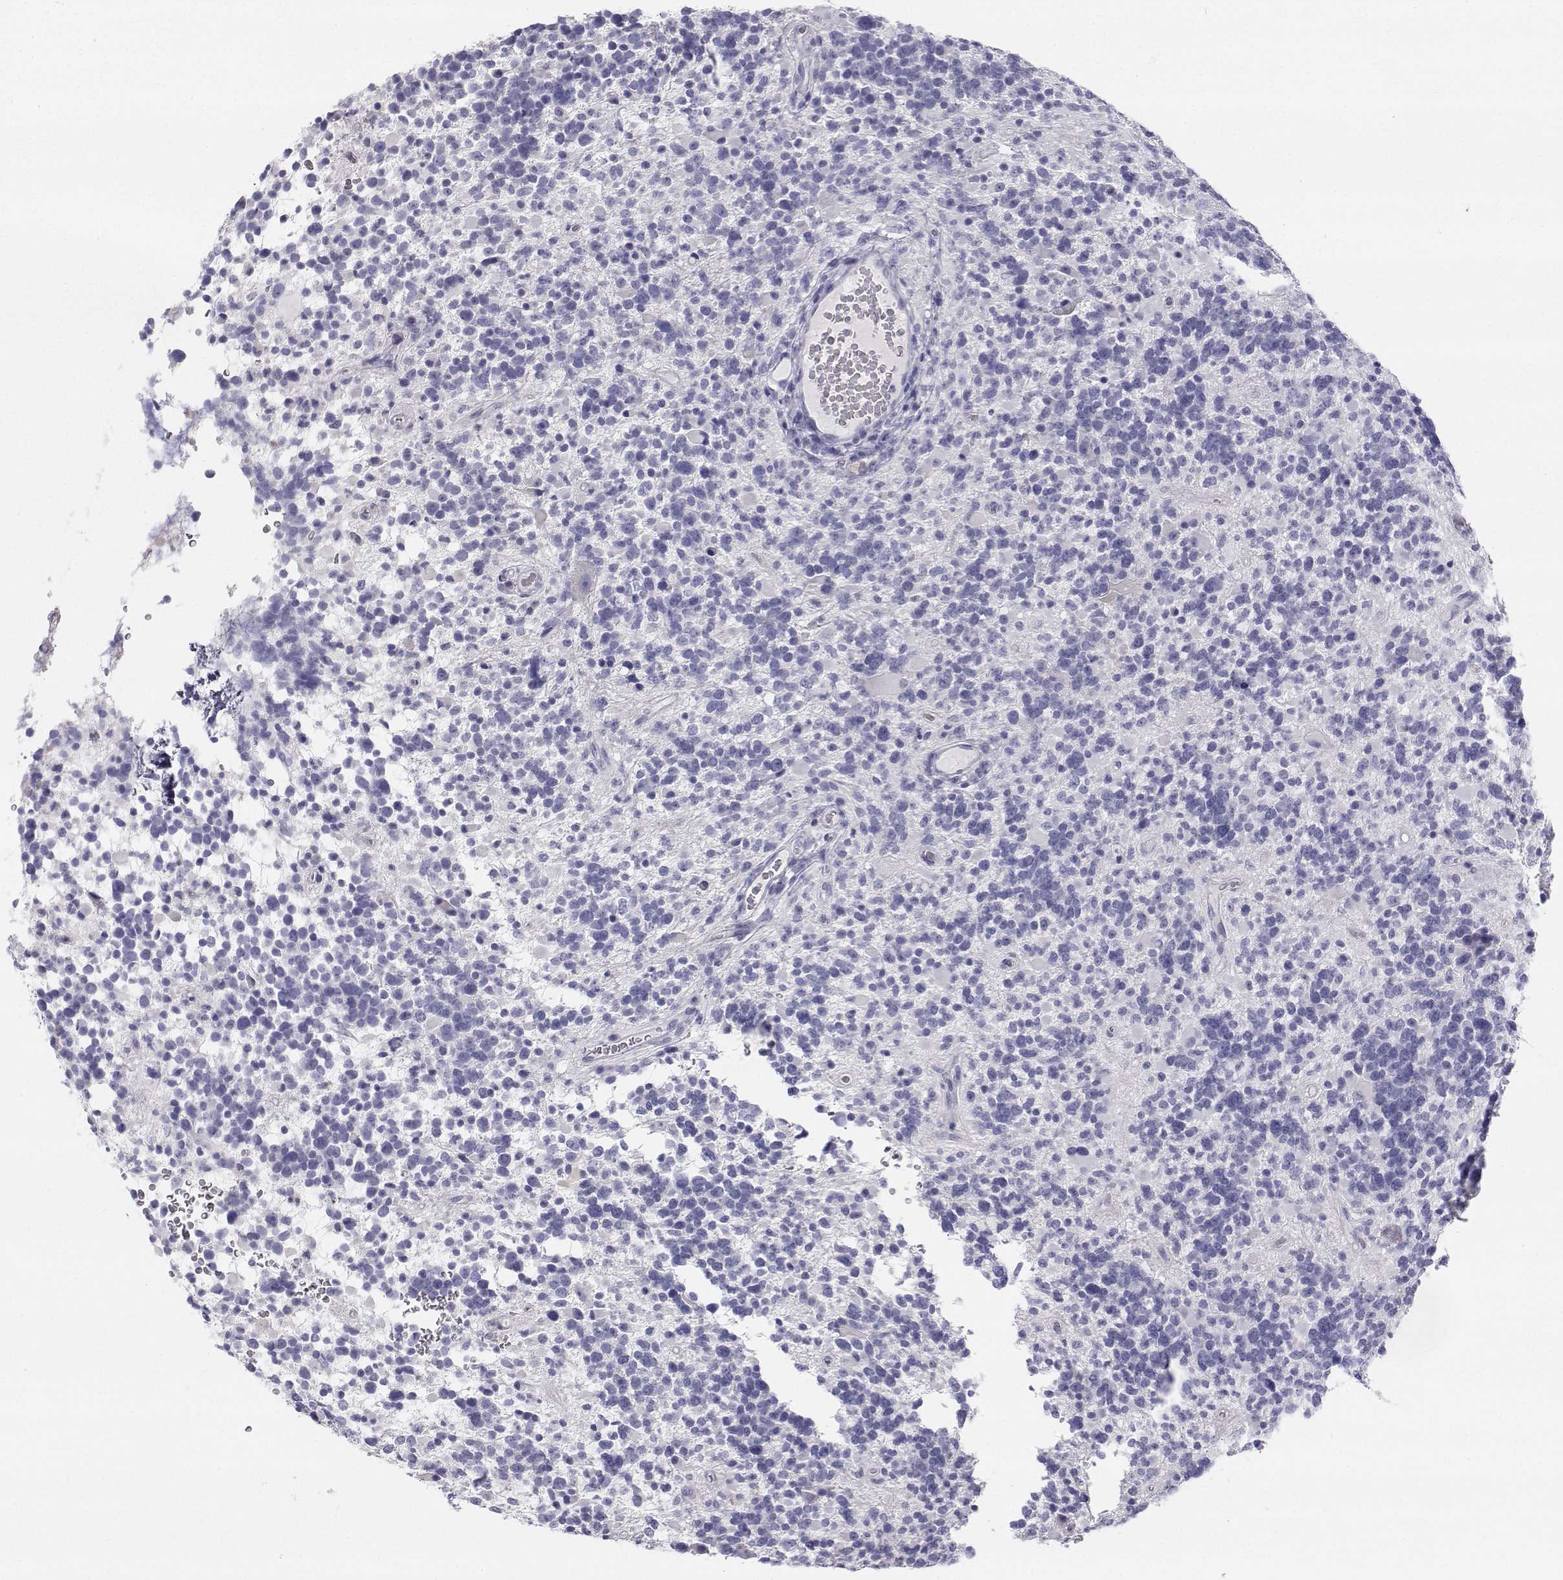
{"staining": {"intensity": "negative", "quantity": "none", "location": "none"}, "tissue": "glioma", "cell_type": "Tumor cells", "image_type": "cancer", "snomed": [{"axis": "morphology", "description": "Glioma, malignant, High grade"}, {"axis": "topography", "description": "Brain"}], "caption": "DAB (3,3'-diaminobenzidine) immunohistochemical staining of human glioma shows no significant staining in tumor cells.", "gene": "TTN", "patient": {"sex": "female", "age": 40}}